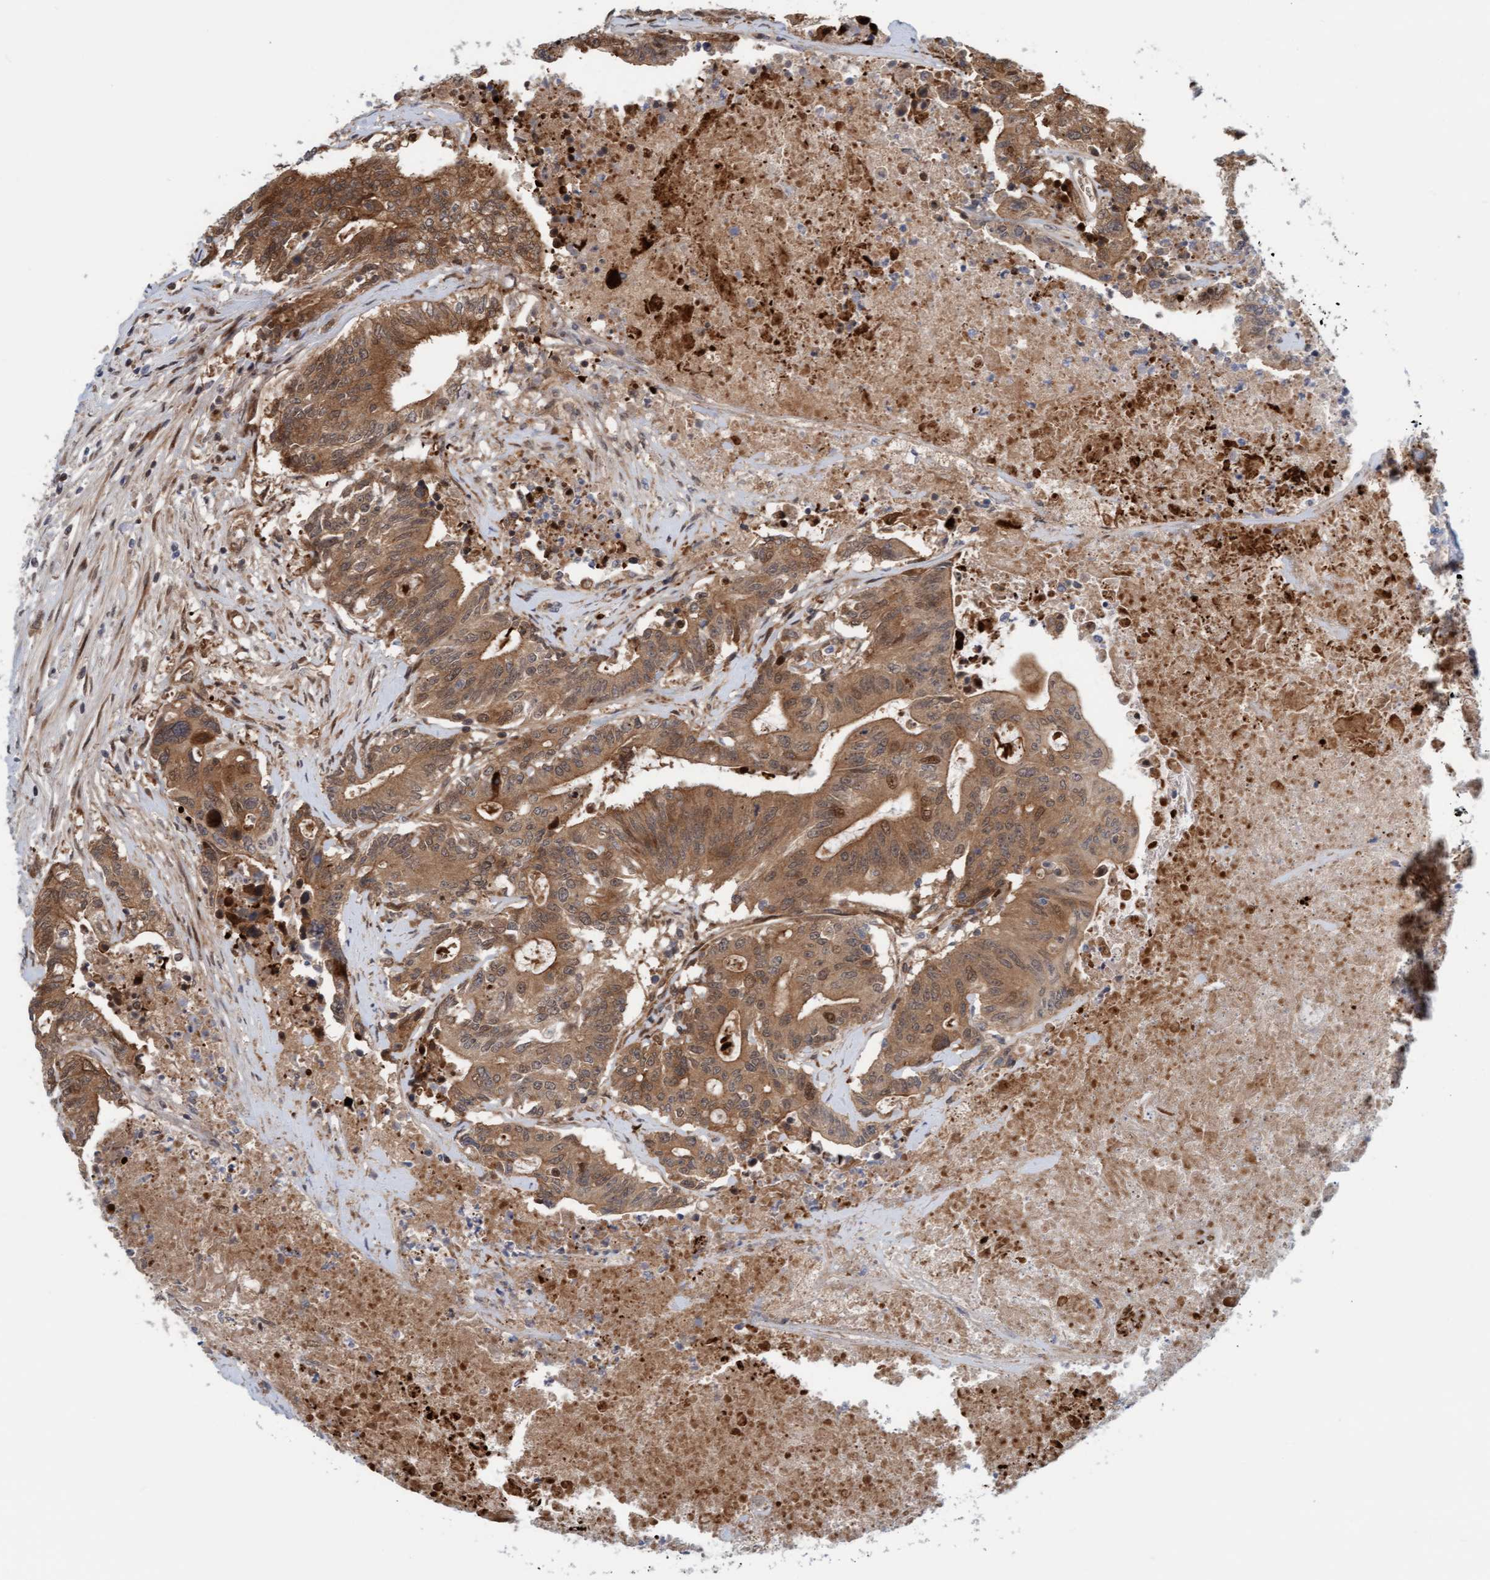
{"staining": {"intensity": "moderate", "quantity": ">75%", "location": "cytoplasmic/membranous"}, "tissue": "colorectal cancer", "cell_type": "Tumor cells", "image_type": "cancer", "snomed": [{"axis": "morphology", "description": "Adenocarcinoma, NOS"}, {"axis": "topography", "description": "Colon"}], "caption": "This is a photomicrograph of immunohistochemistry staining of colorectal cancer, which shows moderate positivity in the cytoplasmic/membranous of tumor cells.", "gene": "EIF4EBP1", "patient": {"sex": "female", "age": 77}}